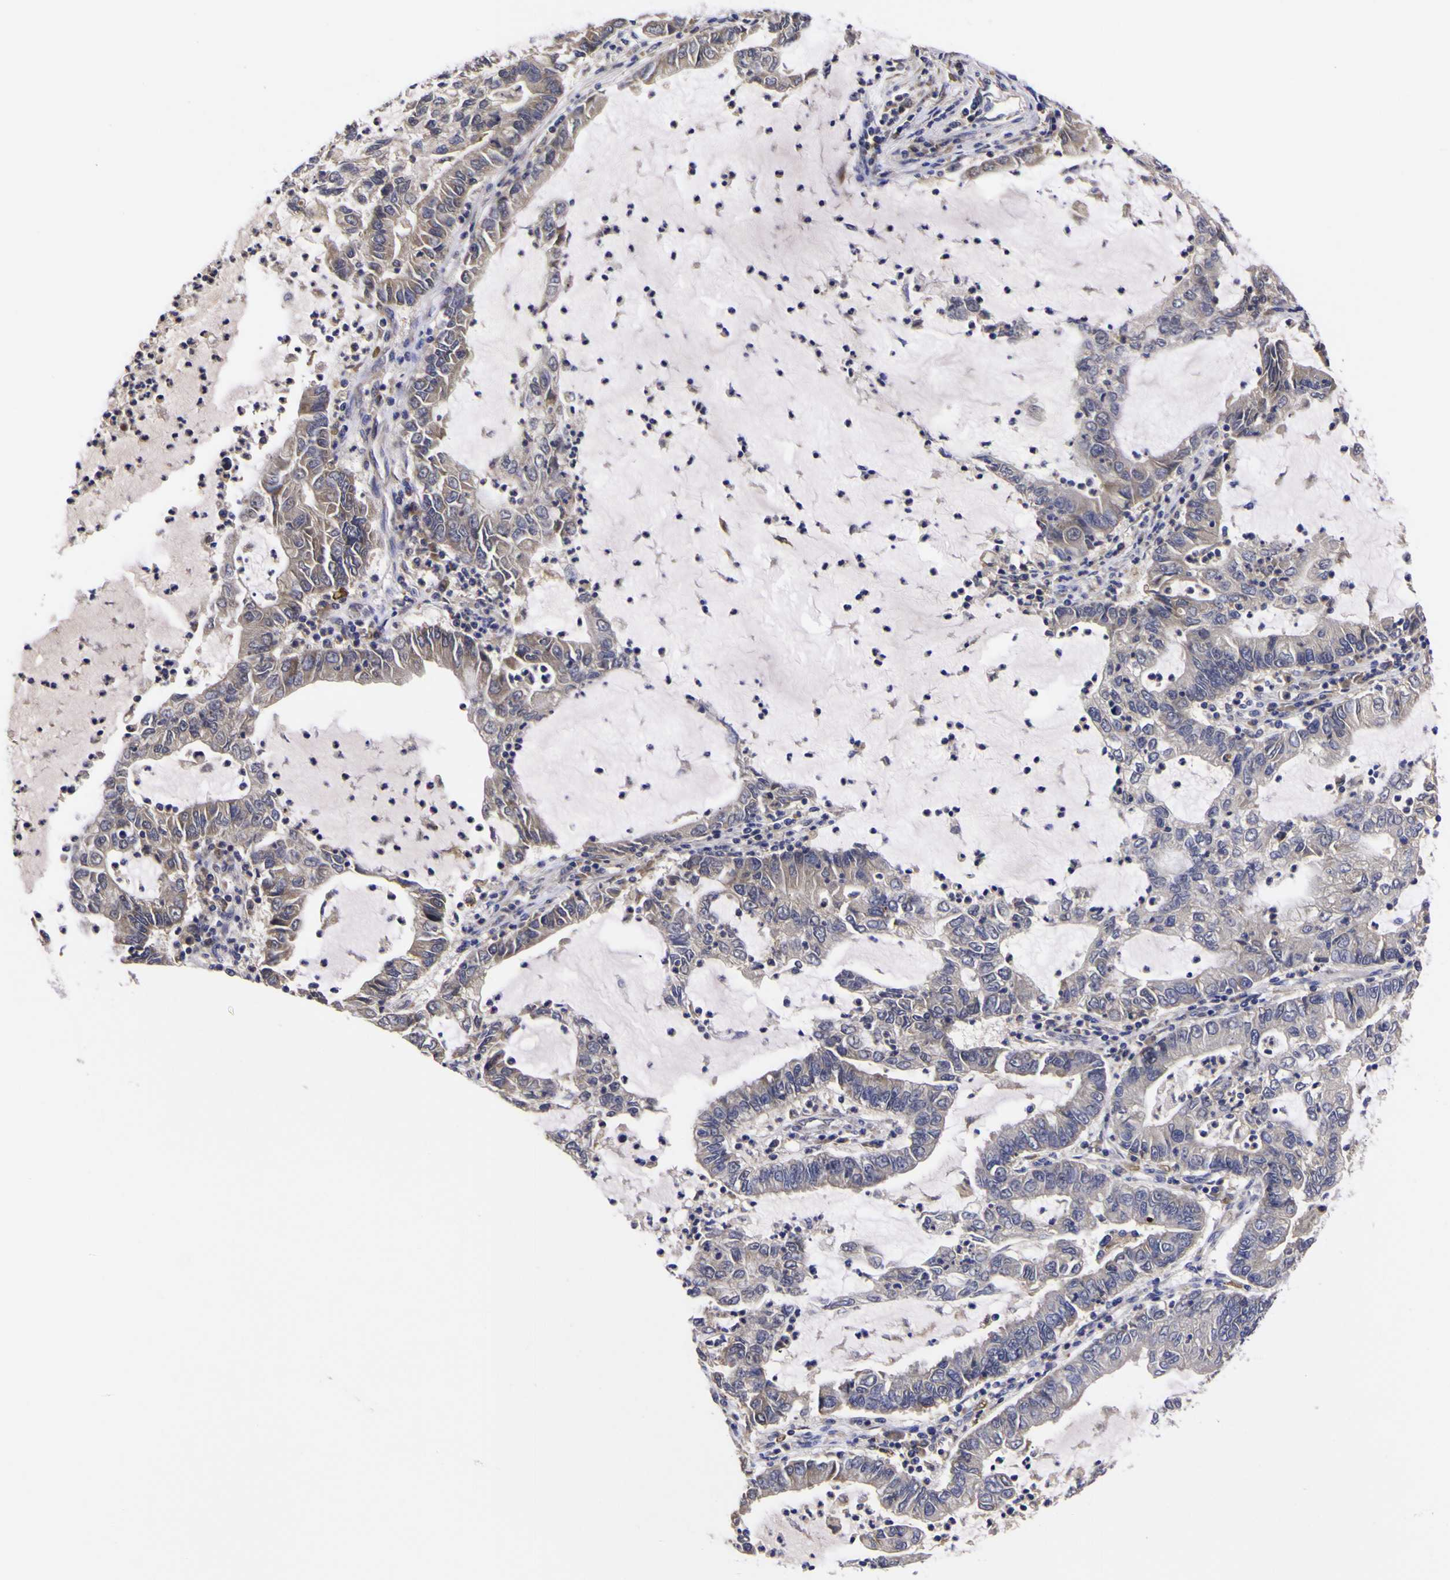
{"staining": {"intensity": "weak", "quantity": "25%-75%", "location": "cytoplasmic/membranous"}, "tissue": "lung cancer", "cell_type": "Tumor cells", "image_type": "cancer", "snomed": [{"axis": "morphology", "description": "Adenocarcinoma, NOS"}, {"axis": "topography", "description": "Lung"}], "caption": "Protein staining of lung cancer tissue displays weak cytoplasmic/membranous expression in approximately 25%-75% of tumor cells. The protein of interest is stained brown, and the nuclei are stained in blue (DAB (3,3'-diaminobenzidine) IHC with brightfield microscopy, high magnification).", "gene": "MAPK14", "patient": {"sex": "female", "age": 51}}